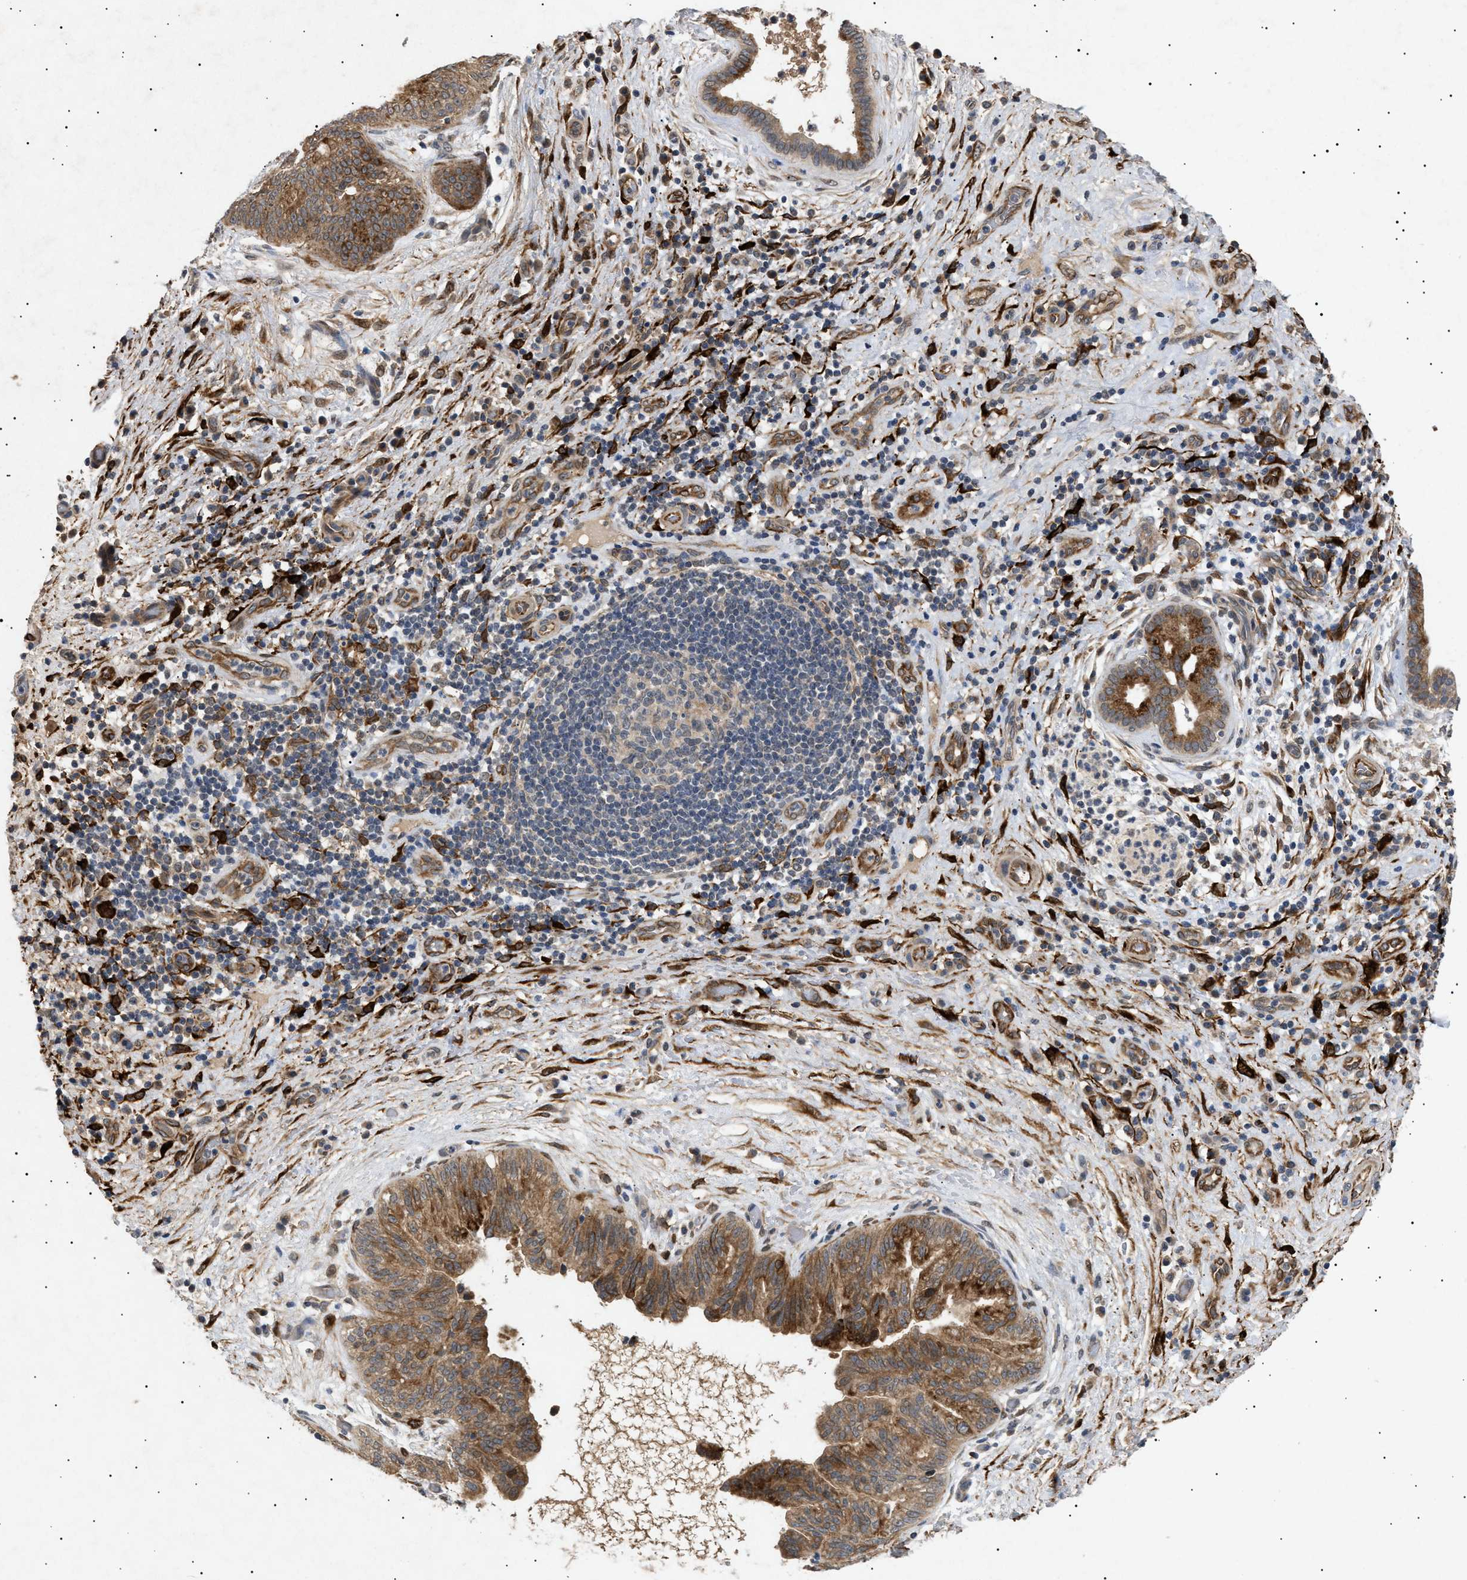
{"staining": {"intensity": "moderate", "quantity": ">75%", "location": "cytoplasmic/membranous"}, "tissue": "liver cancer", "cell_type": "Tumor cells", "image_type": "cancer", "snomed": [{"axis": "morphology", "description": "Cholangiocarcinoma"}, {"axis": "topography", "description": "Liver"}], "caption": "Immunohistochemistry of human liver cancer (cholangiocarcinoma) shows medium levels of moderate cytoplasmic/membranous expression in about >75% of tumor cells.", "gene": "SIRT5", "patient": {"sex": "female", "age": 38}}